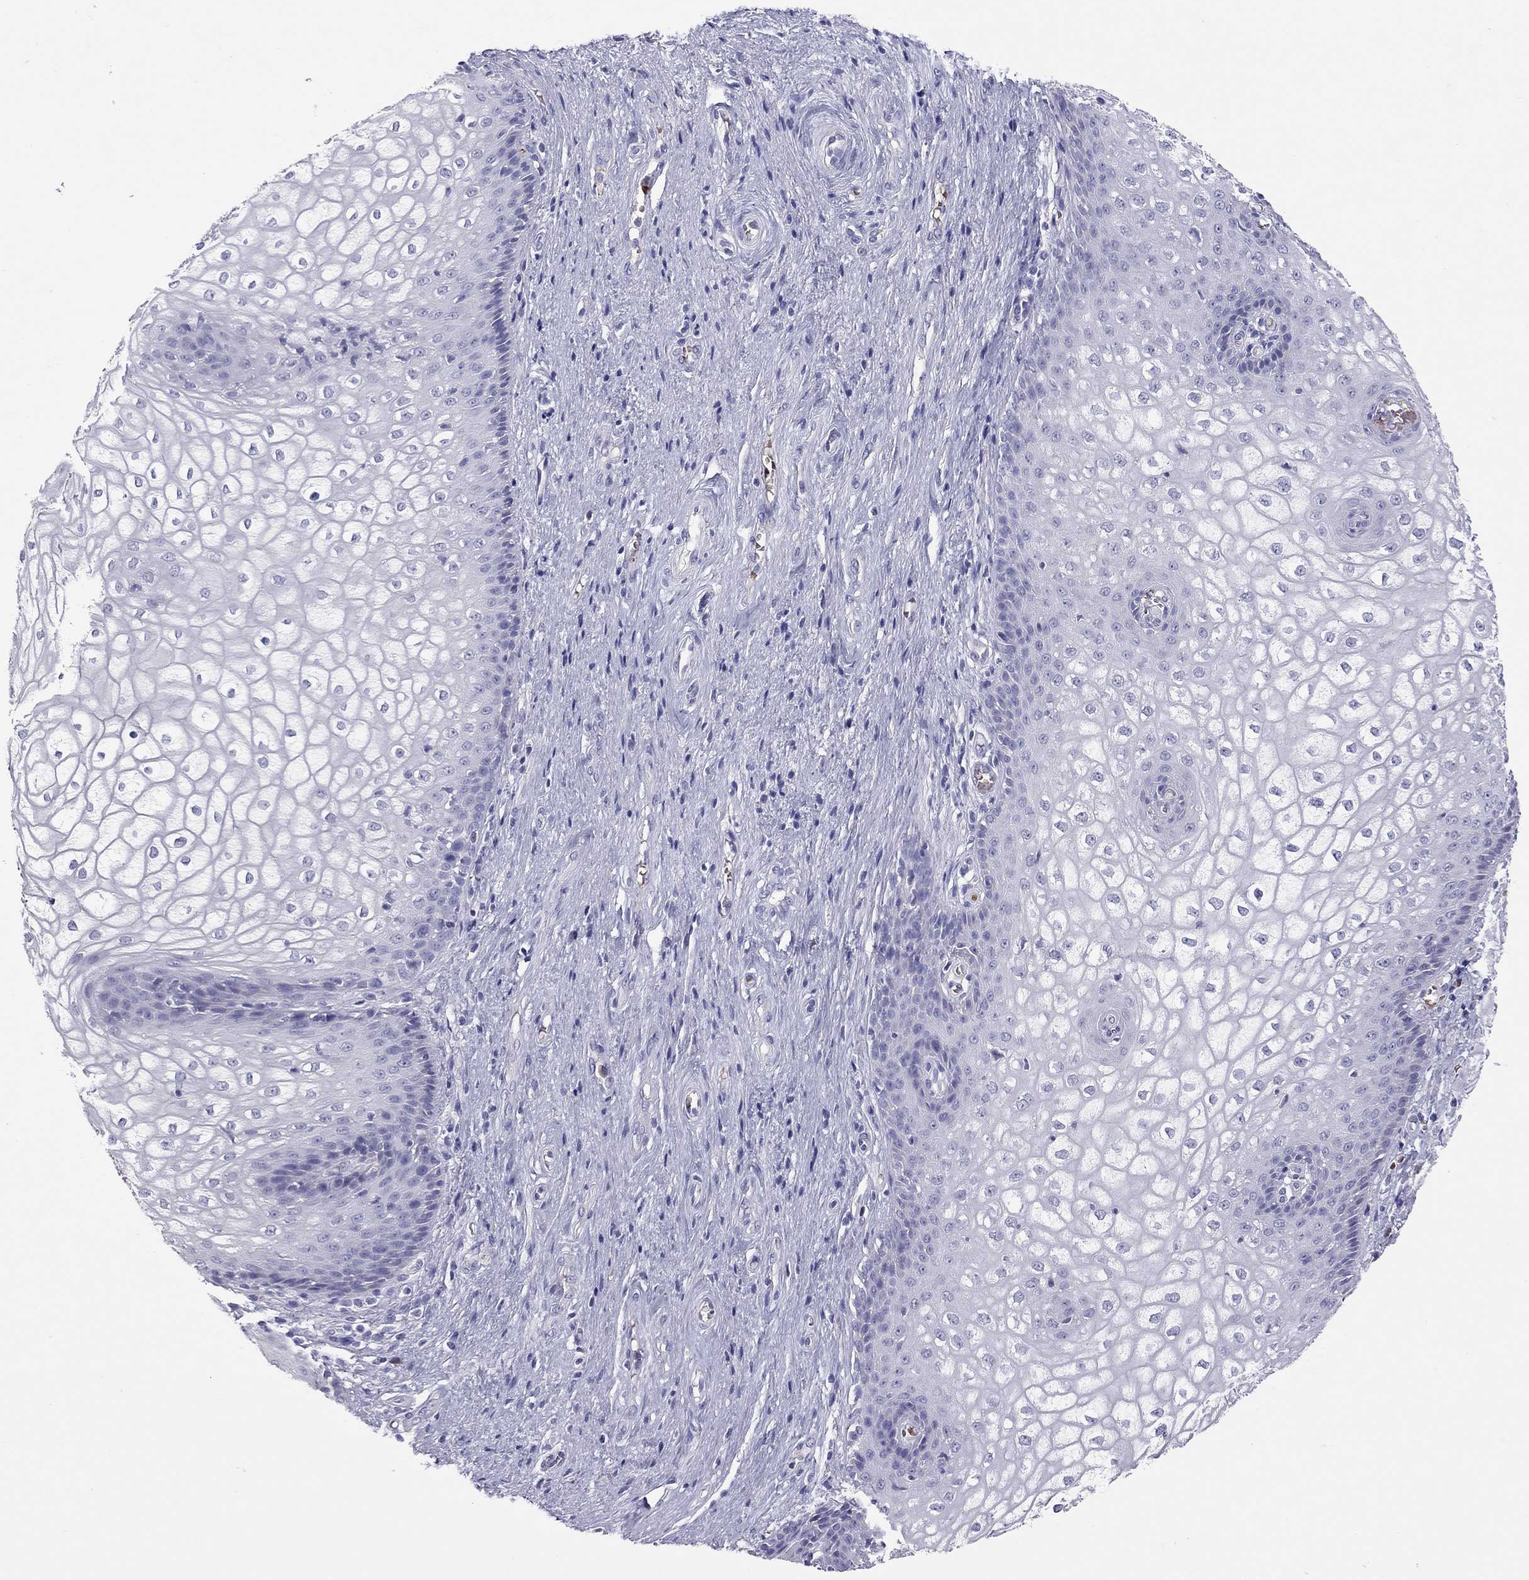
{"staining": {"intensity": "negative", "quantity": "none", "location": "none"}, "tissue": "vagina", "cell_type": "Squamous epithelial cells", "image_type": "normal", "snomed": [{"axis": "morphology", "description": "Normal tissue, NOS"}, {"axis": "topography", "description": "Vagina"}], "caption": "An image of vagina stained for a protein demonstrates no brown staining in squamous epithelial cells.", "gene": "FRMD1", "patient": {"sex": "female", "age": 34}}